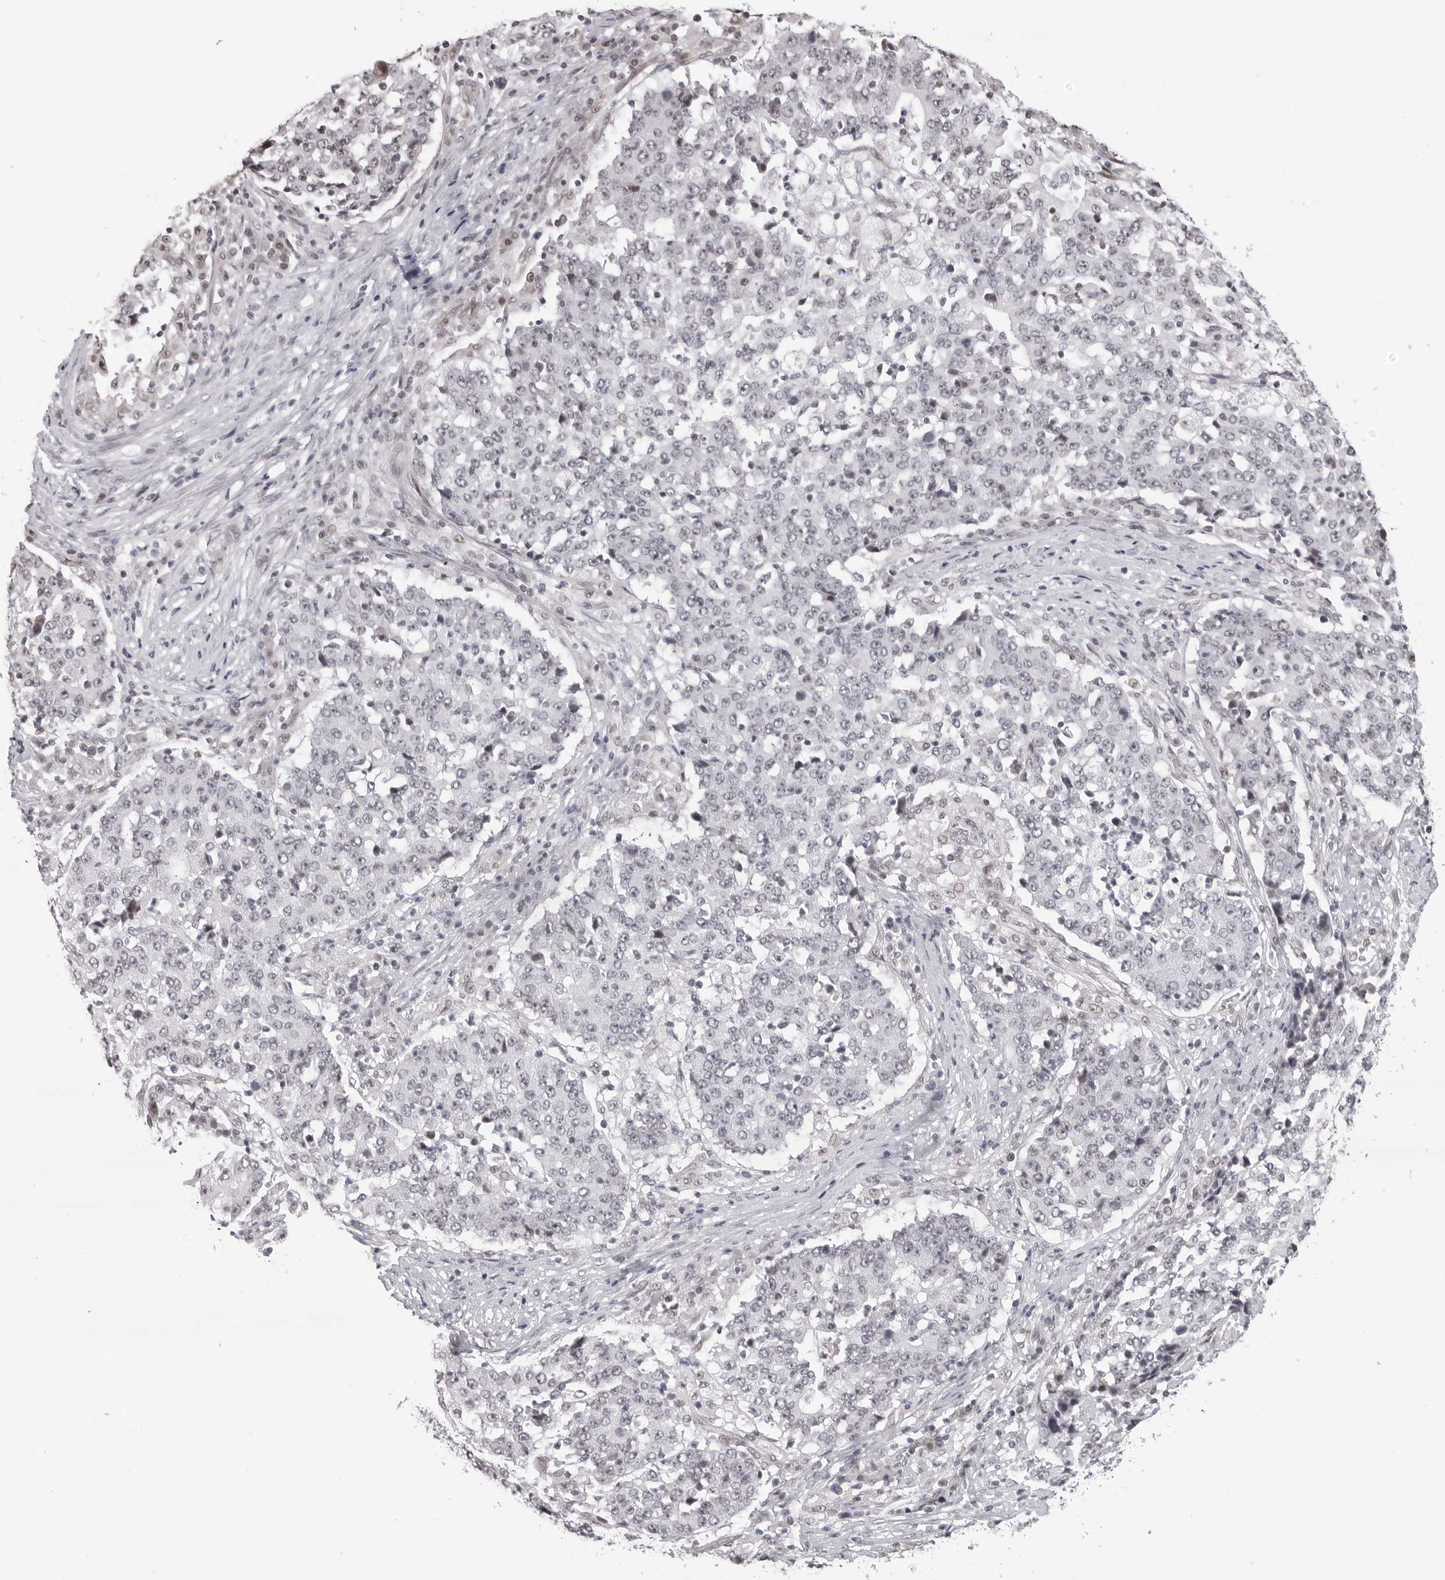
{"staining": {"intensity": "negative", "quantity": "none", "location": "none"}, "tissue": "stomach cancer", "cell_type": "Tumor cells", "image_type": "cancer", "snomed": [{"axis": "morphology", "description": "Adenocarcinoma, NOS"}, {"axis": "topography", "description": "Stomach"}], "caption": "The immunohistochemistry image has no significant staining in tumor cells of stomach cancer (adenocarcinoma) tissue.", "gene": "PHF3", "patient": {"sex": "male", "age": 59}}